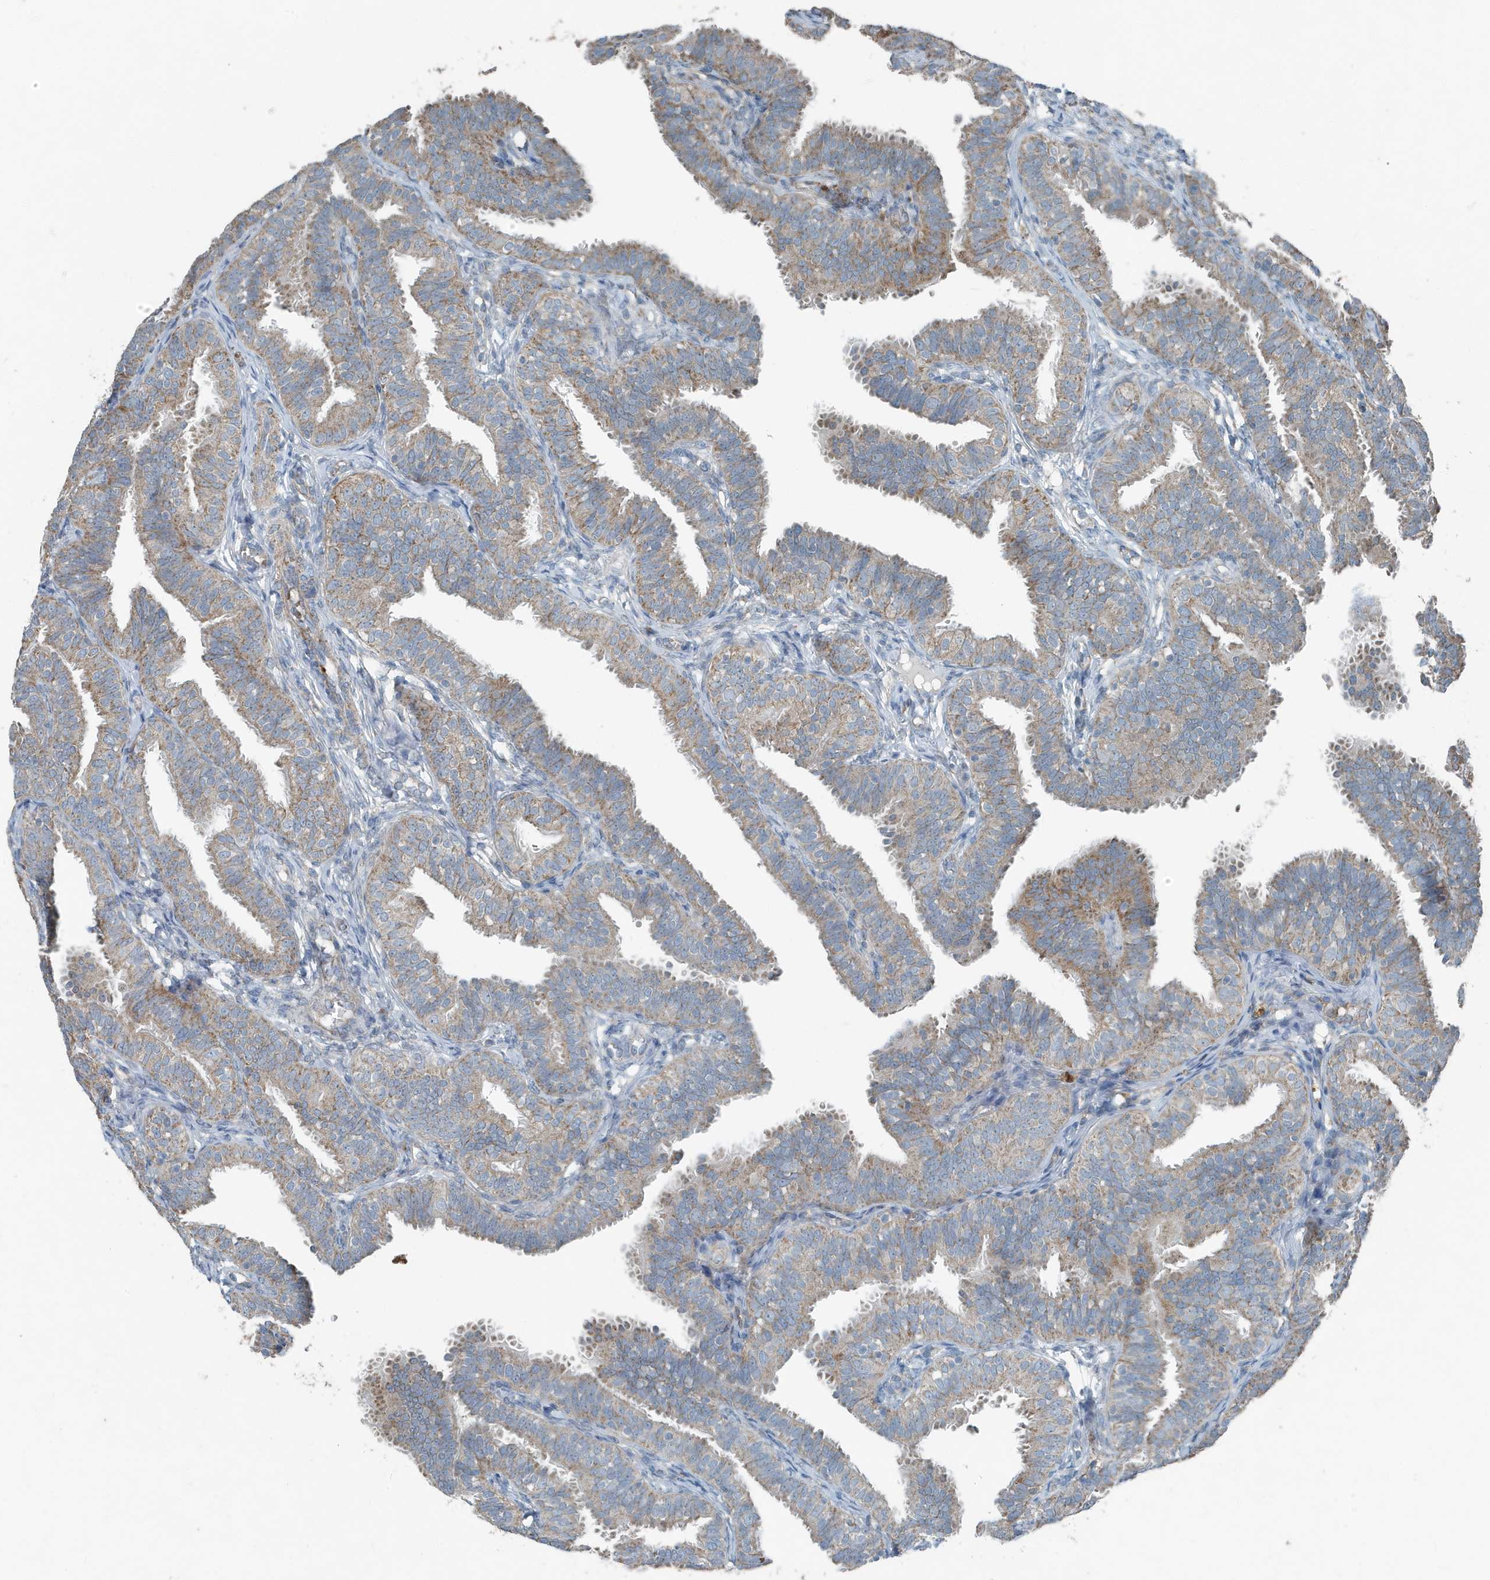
{"staining": {"intensity": "weak", "quantity": ">75%", "location": "cytoplasmic/membranous"}, "tissue": "fallopian tube", "cell_type": "Glandular cells", "image_type": "normal", "snomed": [{"axis": "morphology", "description": "Normal tissue, NOS"}, {"axis": "topography", "description": "Fallopian tube"}], "caption": "Immunohistochemistry (IHC) staining of normal fallopian tube, which shows low levels of weak cytoplasmic/membranous staining in approximately >75% of glandular cells indicating weak cytoplasmic/membranous protein expression. The staining was performed using DAB (3,3'-diaminobenzidine) (brown) for protein detection and nuclei were counterstained in hematoxylin (blue).", "gene": "MT", "patient": {"sex": "female", "age": 35}}